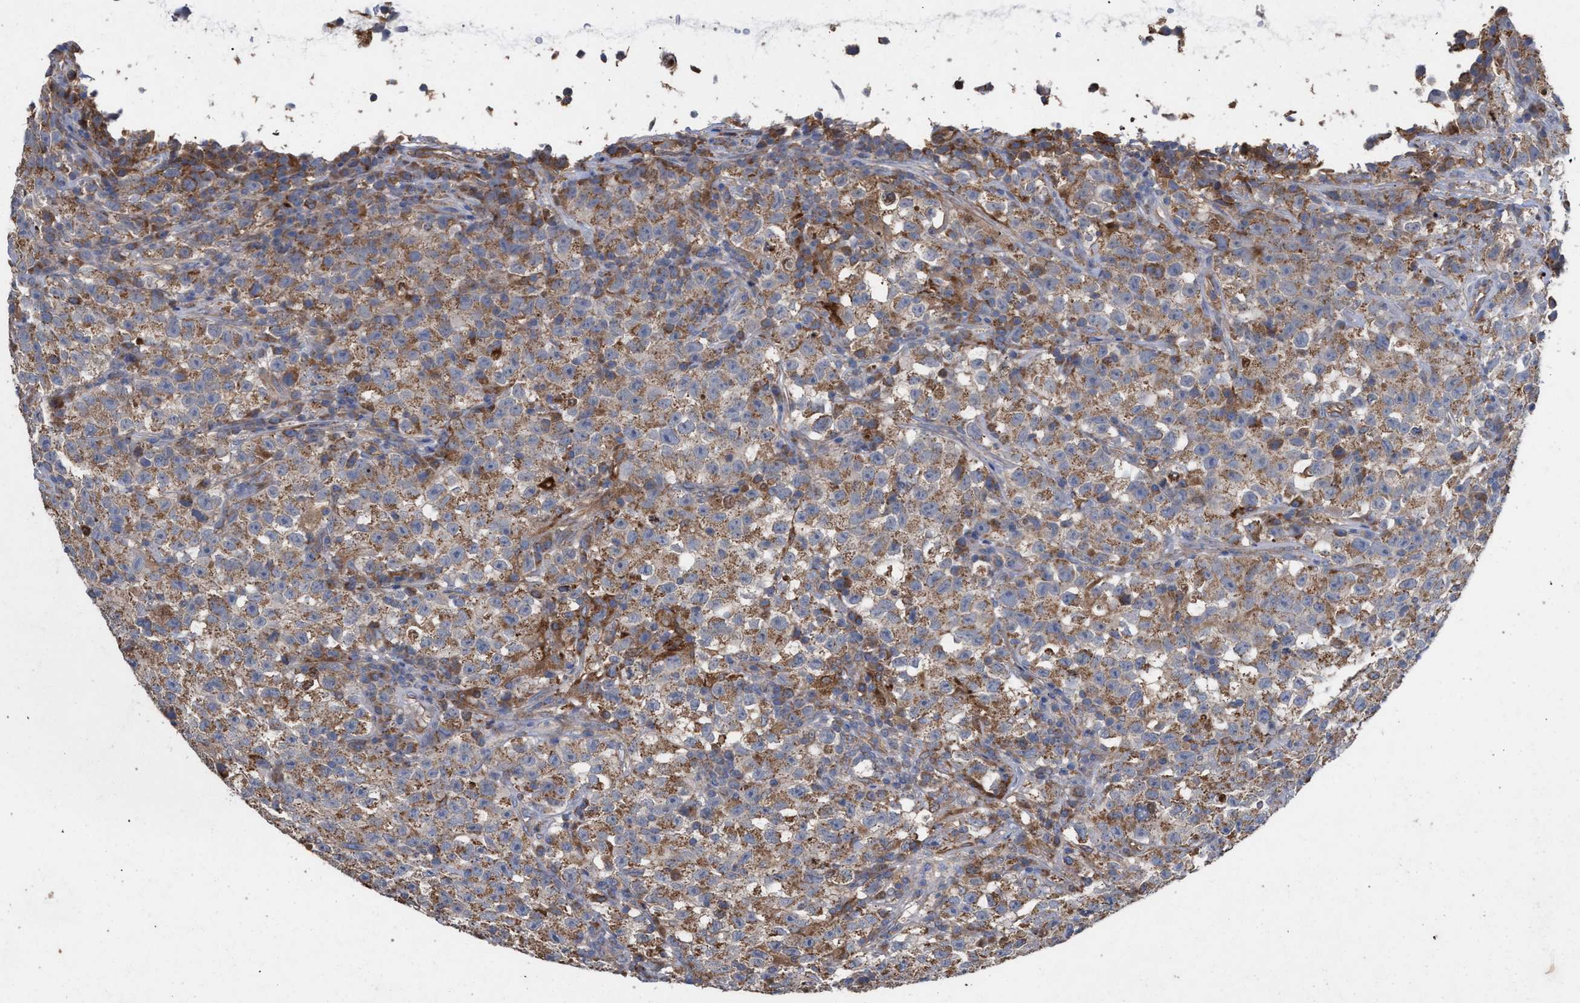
{"staining": {"intensity": "moderate", "quantity": ">75%", "location": "cytoplasmic/membranous"}, "tissue": "testis cancer", "cell_type": "Tumor cells", "image_type": "cancer", "snomed": [{"axis": "morphology", "description": "Seminoma, NOS"}, {"axis": "topography", "description": "Testis"}], "caption": "Tumor cells exhibit moderate cytoplasmic/membranous expression in about >75% of cells in seminoma (testis). The staining was performed using DAB (3,3'-diaminobenzidine) to visualize the protein expression in brown, while the nuclei were stained in blue with hematoxylin (Magnification: 20x).", "gene": "BCL2L12", "patient": {"sex": "male", "age": 22}}